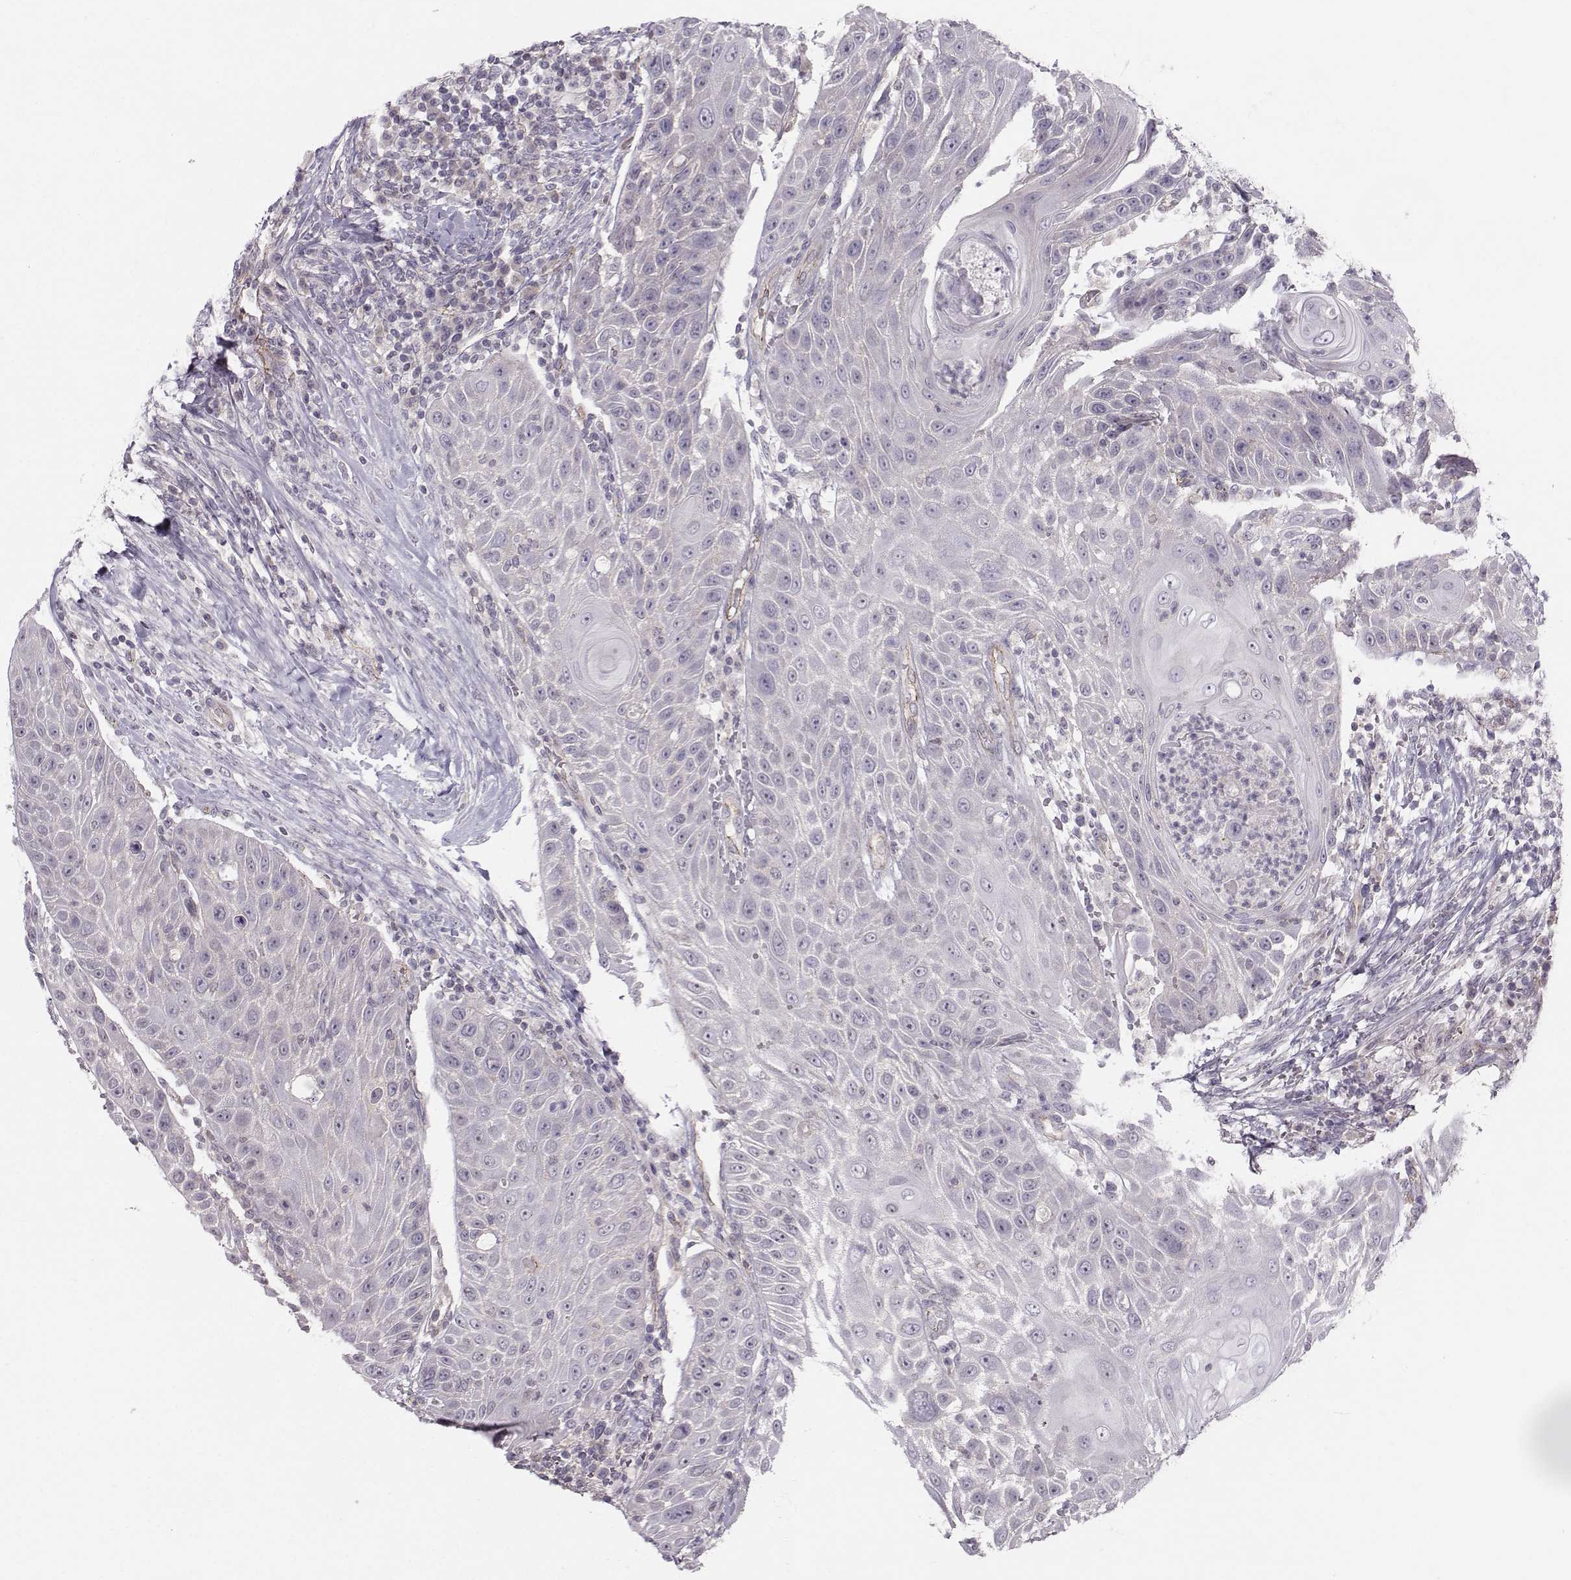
{"staining": {"intensity": "negative", "quantity": "none", "location": "none"}, "tissue": "head and neck cancer", "cell_type": "Tumor cells", "image_type": "cancer", "snomed": [{"axis": "morphology", "description": "Squamous cell carcinoma, NOS"}, {"axis": "topography", "description": "Head-Neck"}], "caption": "Human head and neck cancer stained for a protein using immunohistochemistry displays no expression in tumor cells.", "gene": "MAST1", "patient": {"sex": "male", "age": 69}}